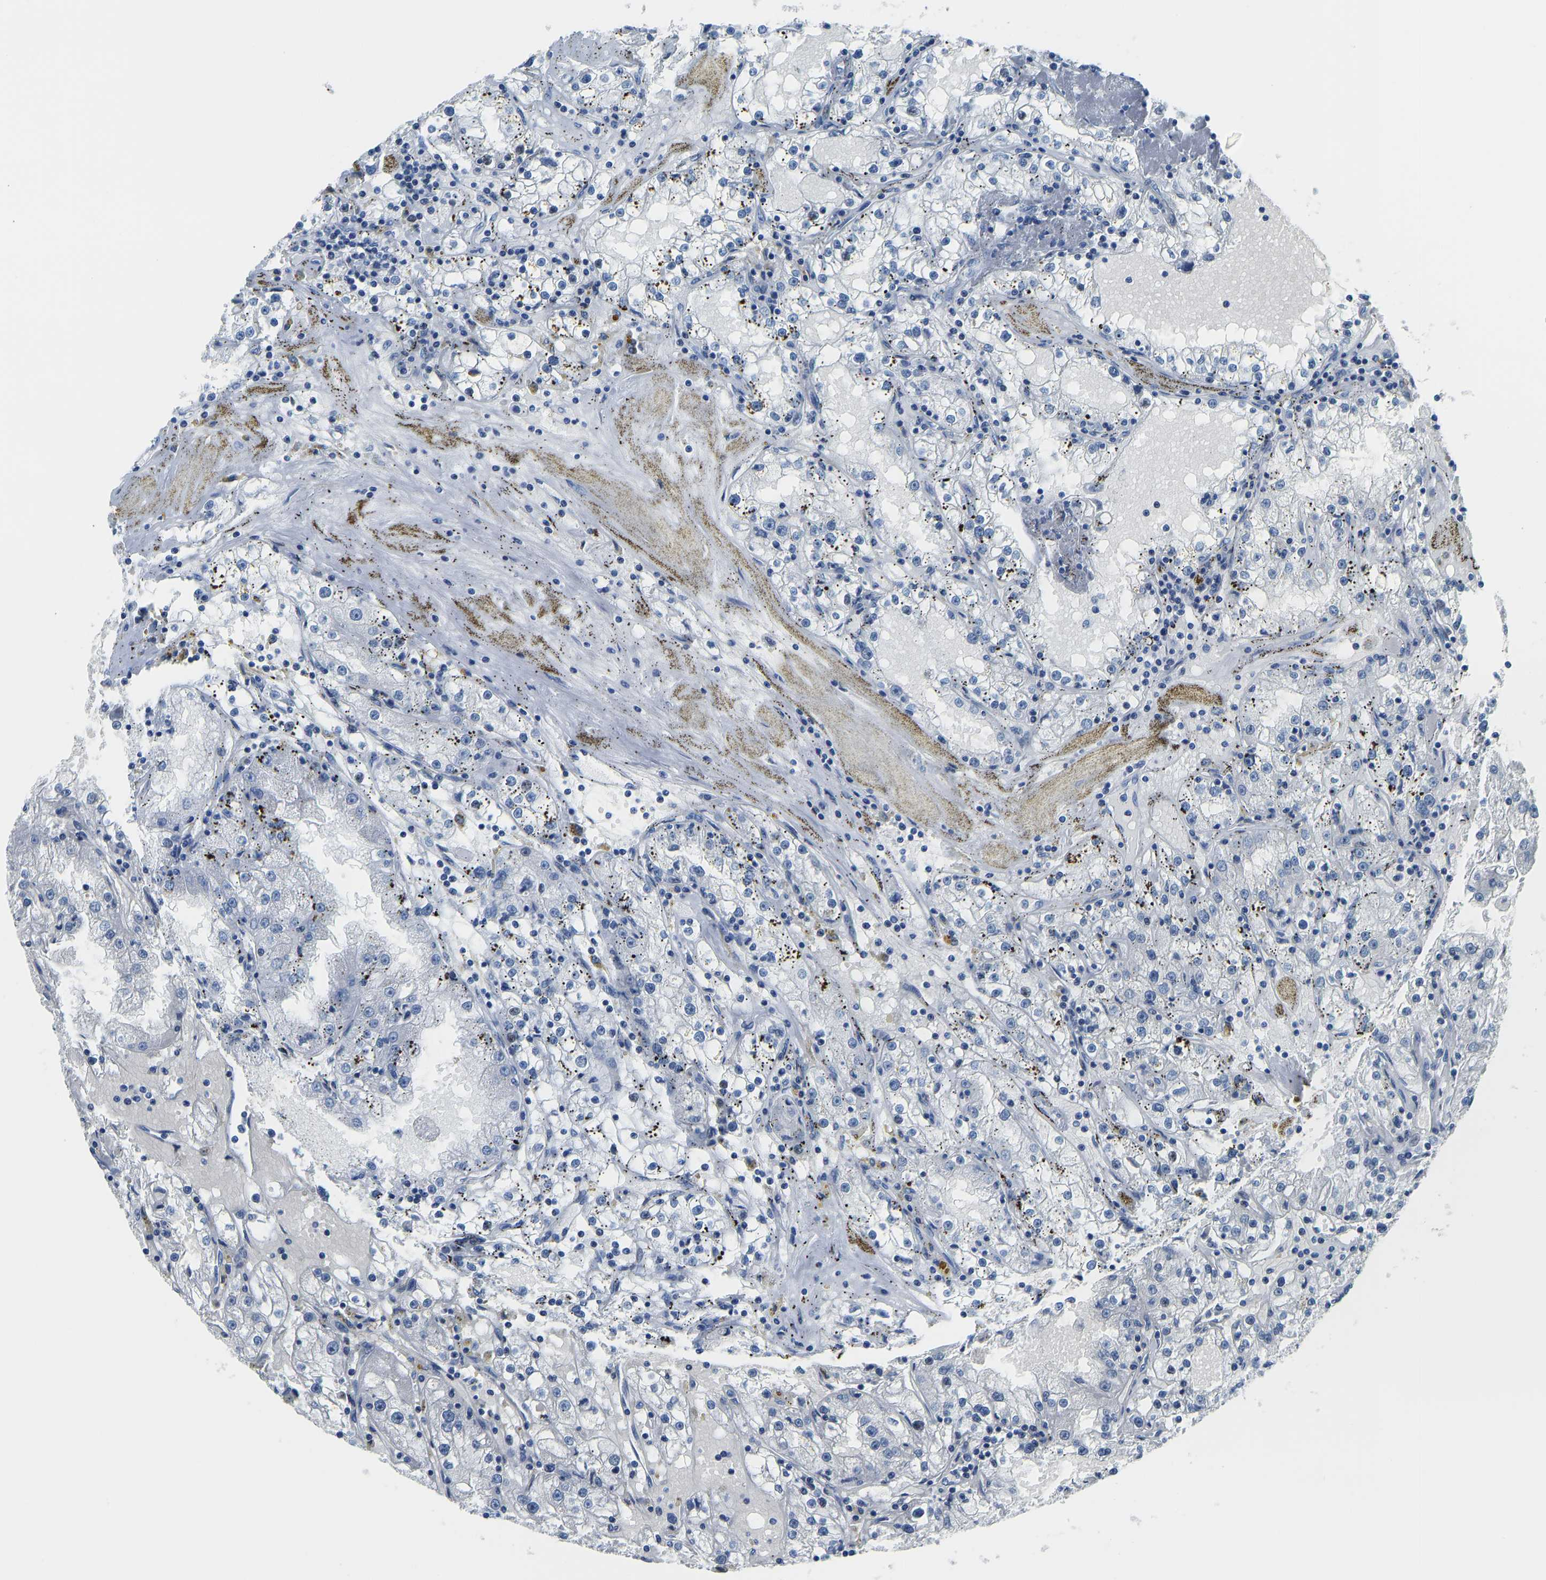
{"staining": {"intensity": "negative", "quantity": "none", "location": "none"}, "tissue": "renal cancer", "cell_type": "Tumor cells", "image_type": "cancer", "snomed": [{"axis": "morphology", "description": "Adenocarcinoma, NOS"}, {"axis": "topography", "description": "Kidney"}], "caption": "Tumor cells are negative for brown protein staining in renal adenocarcinoma.", "gene": "SERPINB3", "patient": {"sex": "male", "age": 56}}